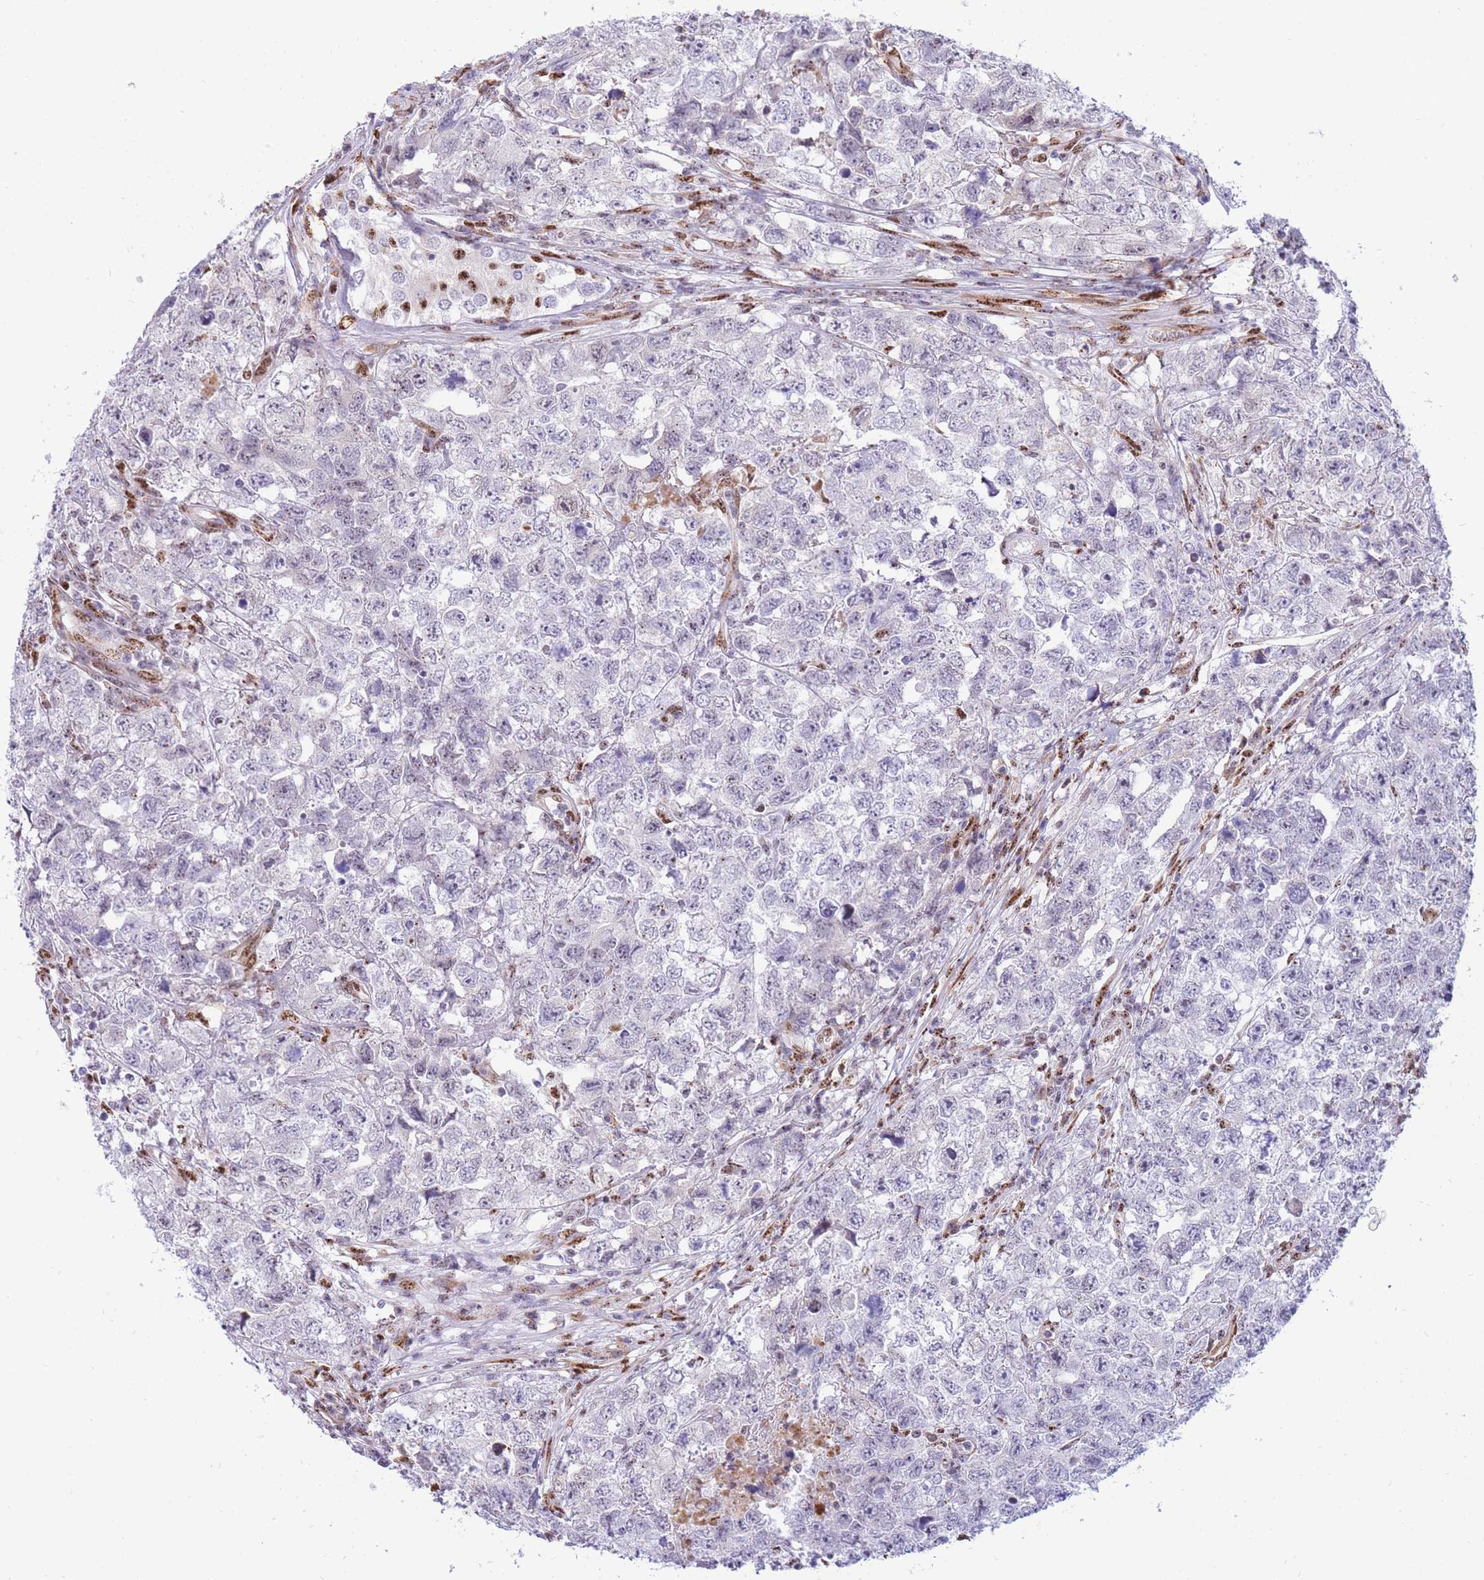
{"staining": {"intensity": "negative", "quantity": "none", "location": "none"}, "tissue": "testis cancer", "cell_type": "Tumor cells", "image_type": "cancer", "snomed": [{"axis": "morphology", "description": "Carcinoma, Embryonal, NOS"}, {"axis": "topography", "description": "Testis"}], "caption": "Tumor cells are negative for protein expression in human testis cancer (embryonal carcinoma). The staining was performed using DAB (3,3'-diaminobenzidine) to visualize the protein expression in brown, while the nuclei were stained in blue with hematoxylin (Magnification: 20x).", "gene": "FAM153A", "patient": {"sex": "male", "age": 22}}